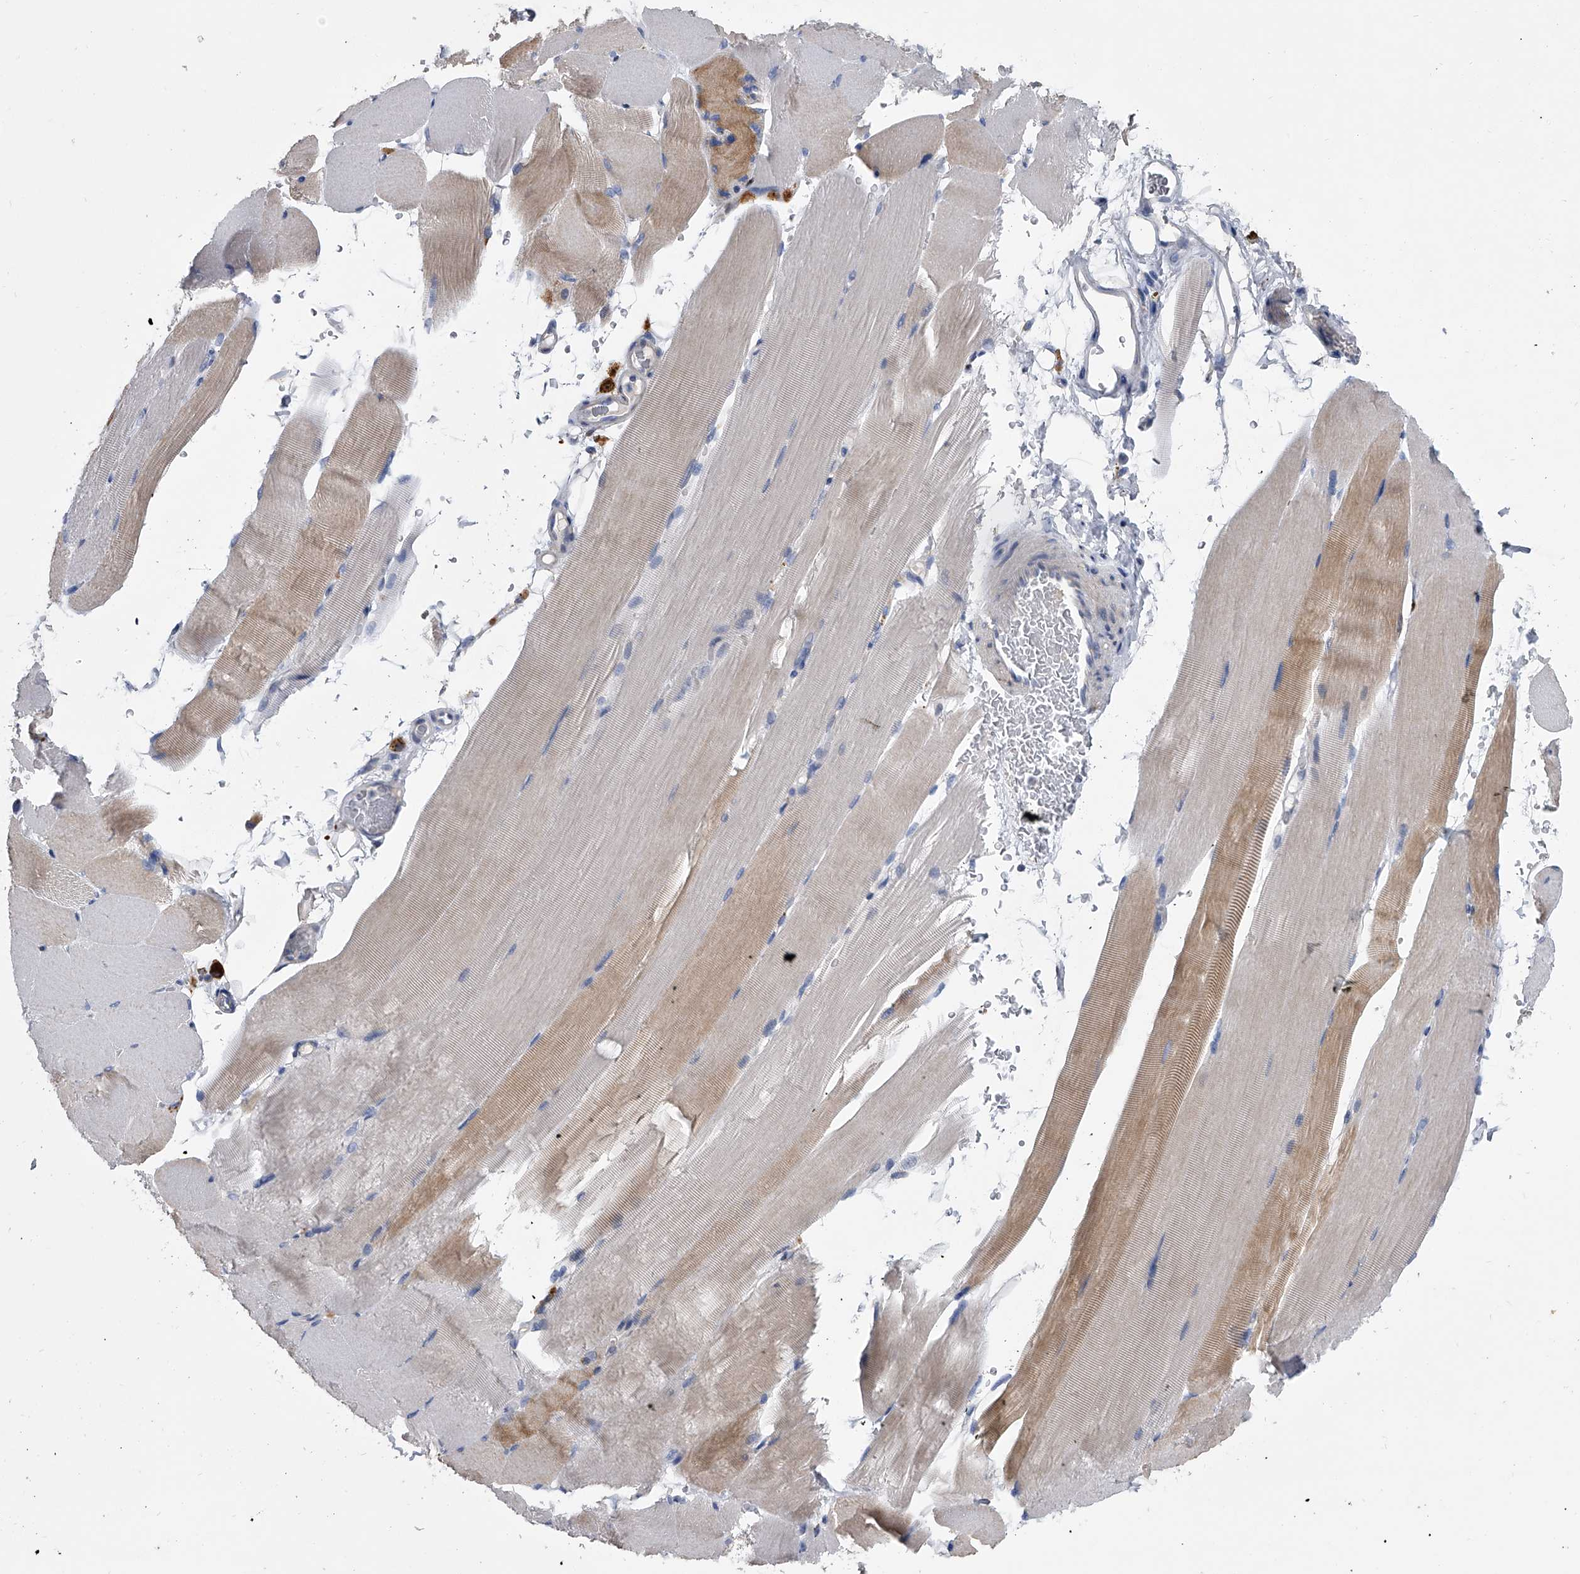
{"staining": {"intensity": "weak", "quantity": "25%-75%", "location": "cytoplasmic/membranous"}, "tissue": "skeletal muscle", "cell_type": "Myocytes", "image_type": "normal", "snomed": [{"axis": "morphology", "description": "Normal tissue, NOS"}, {"axis": "topography", "description": "Skeletal muscle"}, {"axis": "topography", "description": "Parathyroid gland"}], "caption": "This micrograph displays immunohistochemistry (IHC) staining of benign human skeletal muscle, with low weak cytoplasmic/membranous expression in about 25%-75% of myocytes.", "gene": "SPP1", "patient": {"sex": "female", "age": 37}}